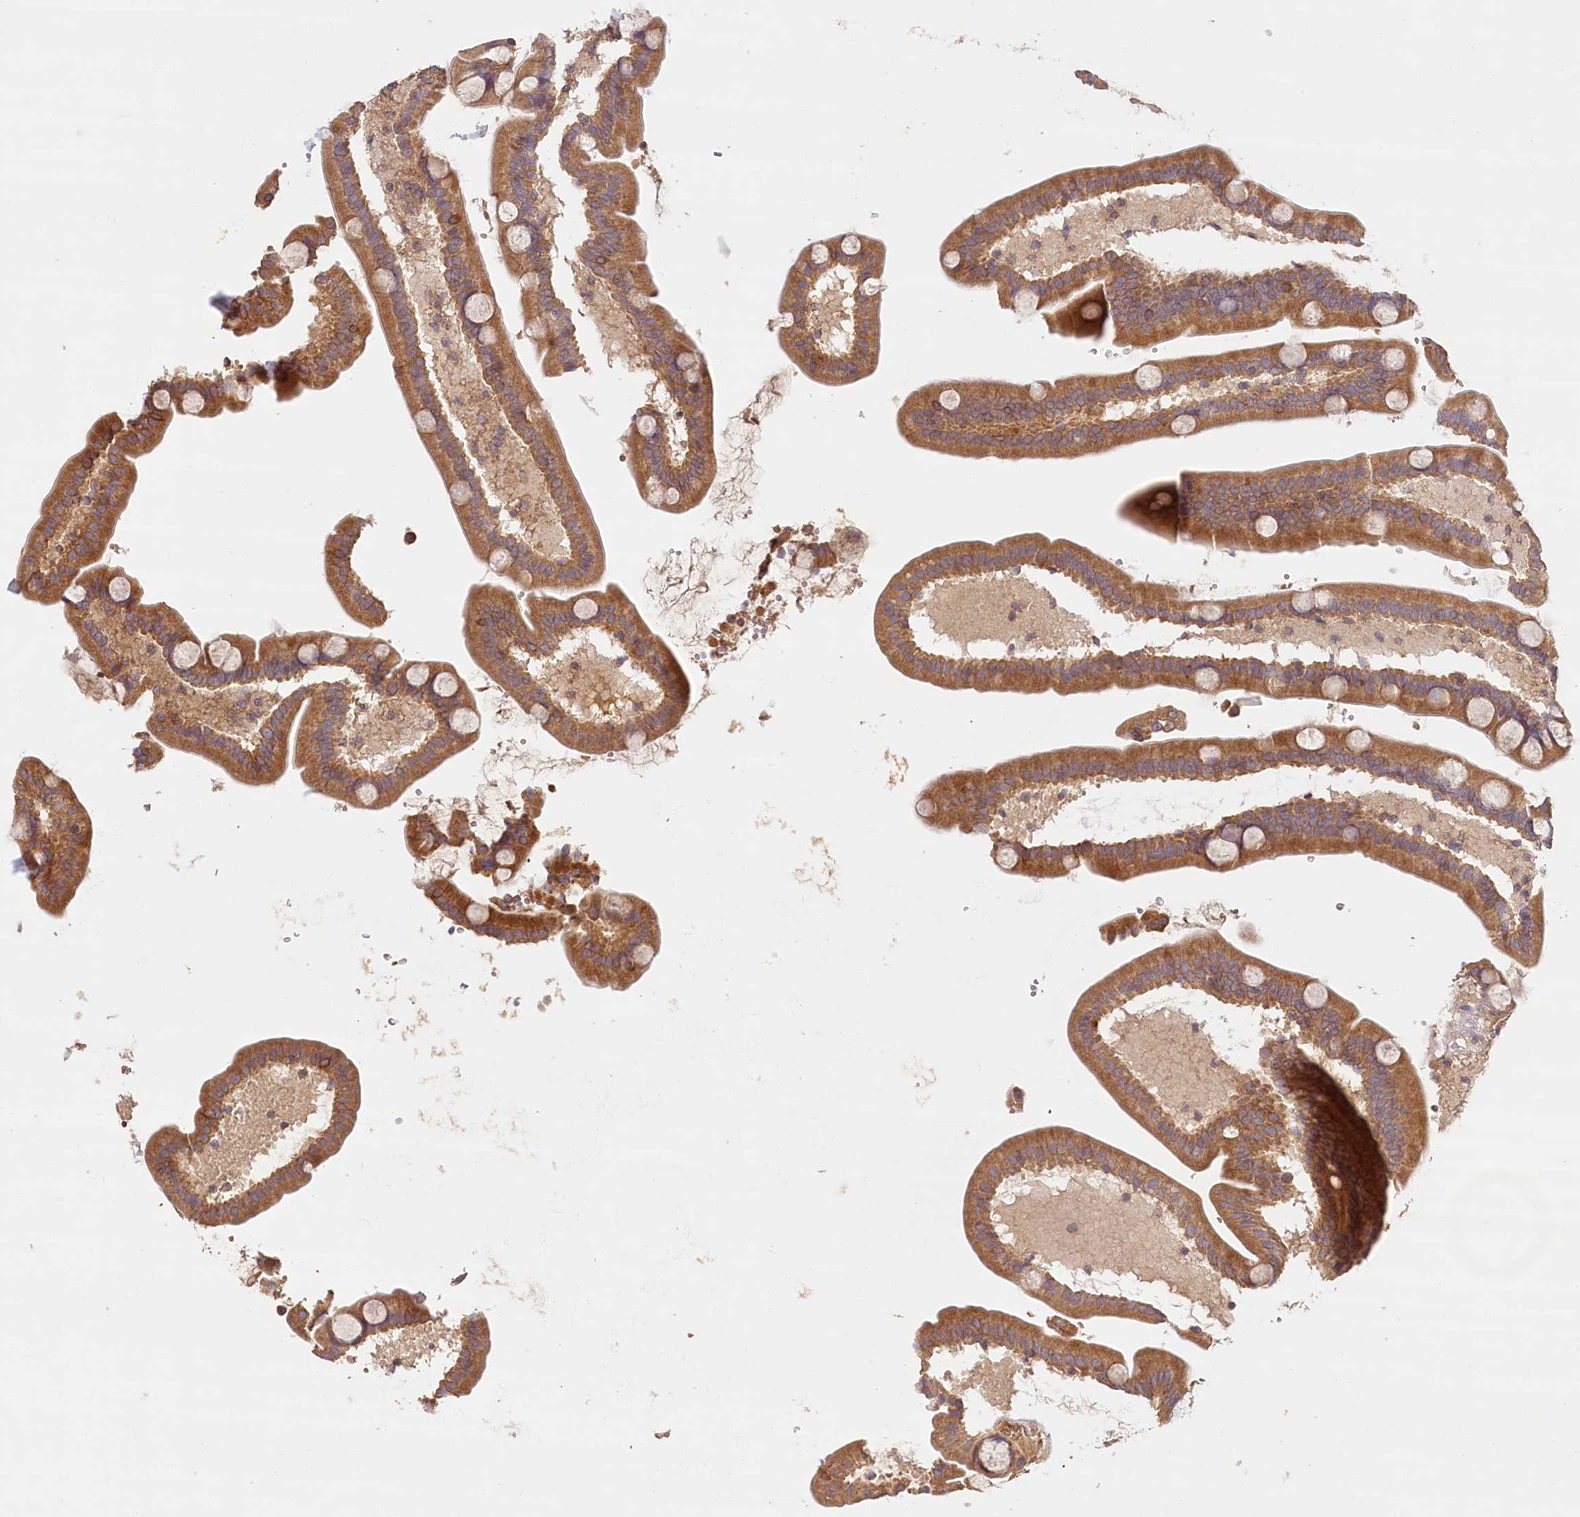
{"staining": {"intensity": "strong", "quantity": ">75%", "location": "cytoplasmic/membranous"}, "tissue": "duodenum", "cell_type": "Glandular cells", "image_type": "normal", "snomed": [{"axis": "morphology", "description": "Normal tissue, NOS"}, {"axis": "topography", "description": "Duodenum"}], "caption": "Immunohistochemical staining of benign human duodenum displays high levels of strong cytoplasmic/membranous expression in about >75% of glandular cells.", "gene": "LSS", "patient": {"sex": "male", "age": 54}}